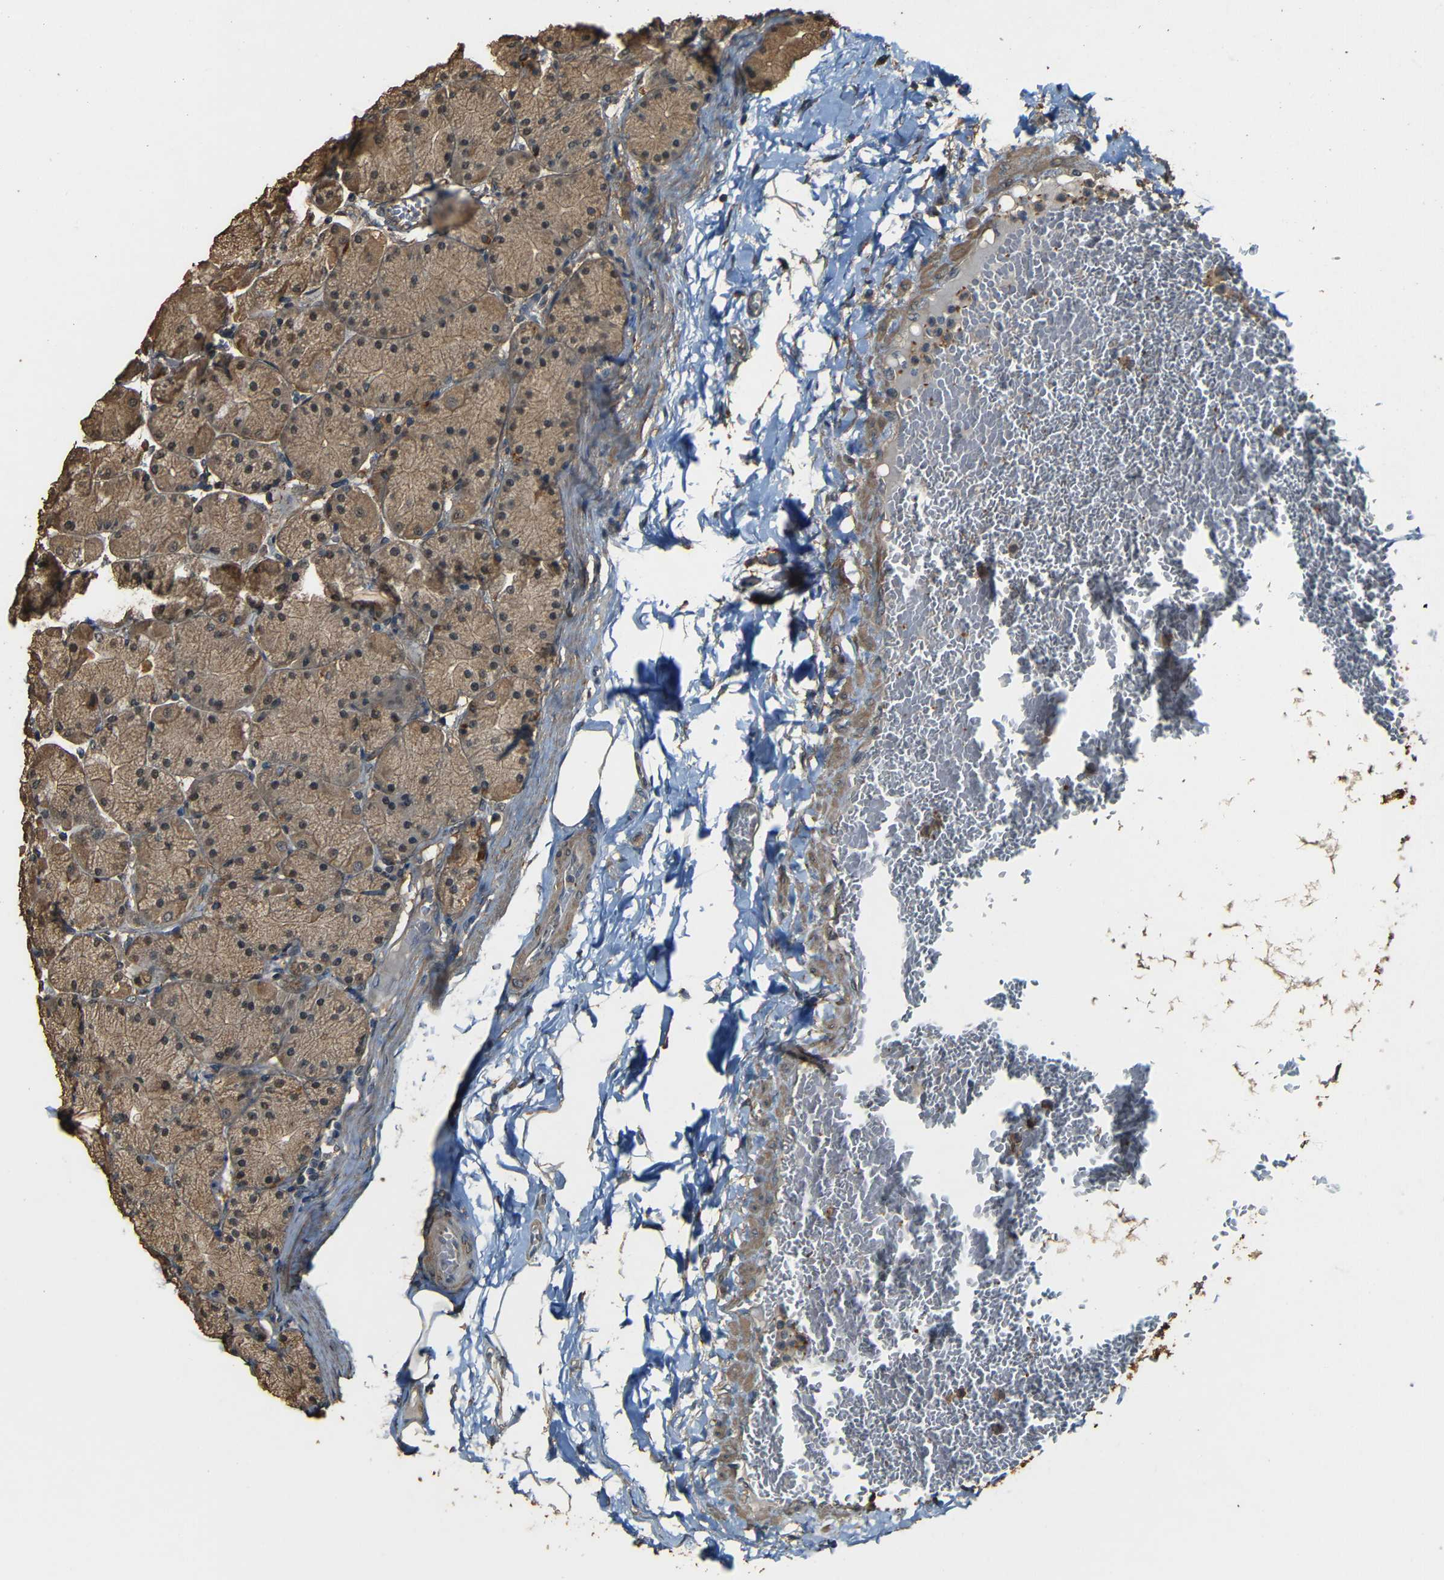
{"staining": {"intensity": "moderate", "quantity": ">75%", "location": "cytoplasmic/membranous"}, "tissue": "stomach", "cell_type": "Glandular cells", "image_type": "normal", "snomed": [{"axis": "morphology", "description": "Normal tissue, NOS"}, {"axis": "topography", "description": "Stomach, upper"}], "caption": "The immunohistochemical stain labels moderate cytoplasmic/membranous expression in glandular cells of normal stomach.", "gene": "PDE5A", "patient": {"sex": "female", "age": 56}}